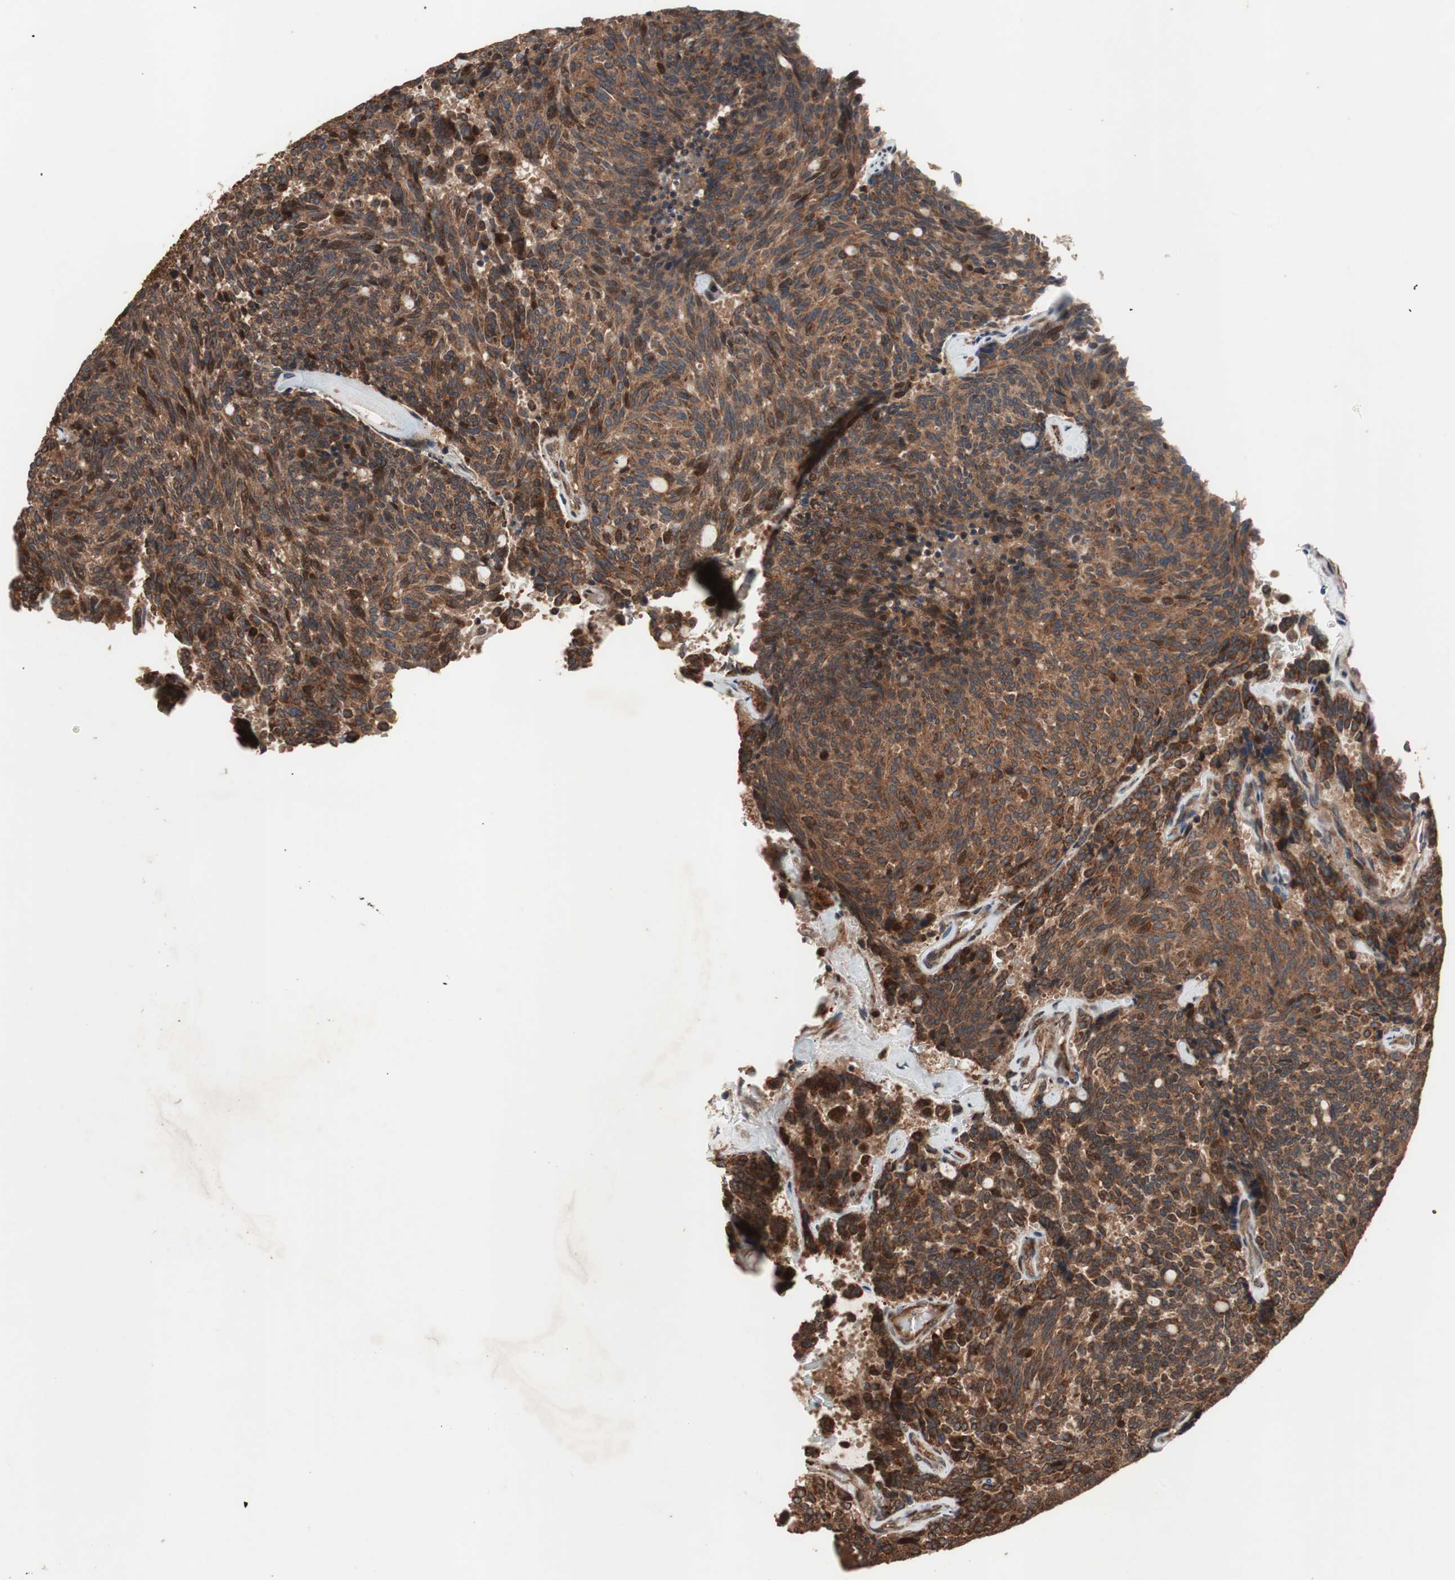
{"staining": {"intensity": "strong", "quantity": ">75%", "location": "cytoplasmic/membranous"}, "tissue": "carcinoid", "cell_type": "Tumor cells", "image_type": "cancer", "snomed": [{"axis": "morphology", "description": "Carcinoid, malignant, NOS"}, {"axis": "topography", "description": "Pancreas"}], "caption": "This micrograph reveals immunohistochemistry (IHC) staining of human carcinoid, with high strong cytoplasmic/membranous expression in approximately >75% of tumor cells.", "gene": "RAB1A", "patient": {"sex": "female", "age": 54}}